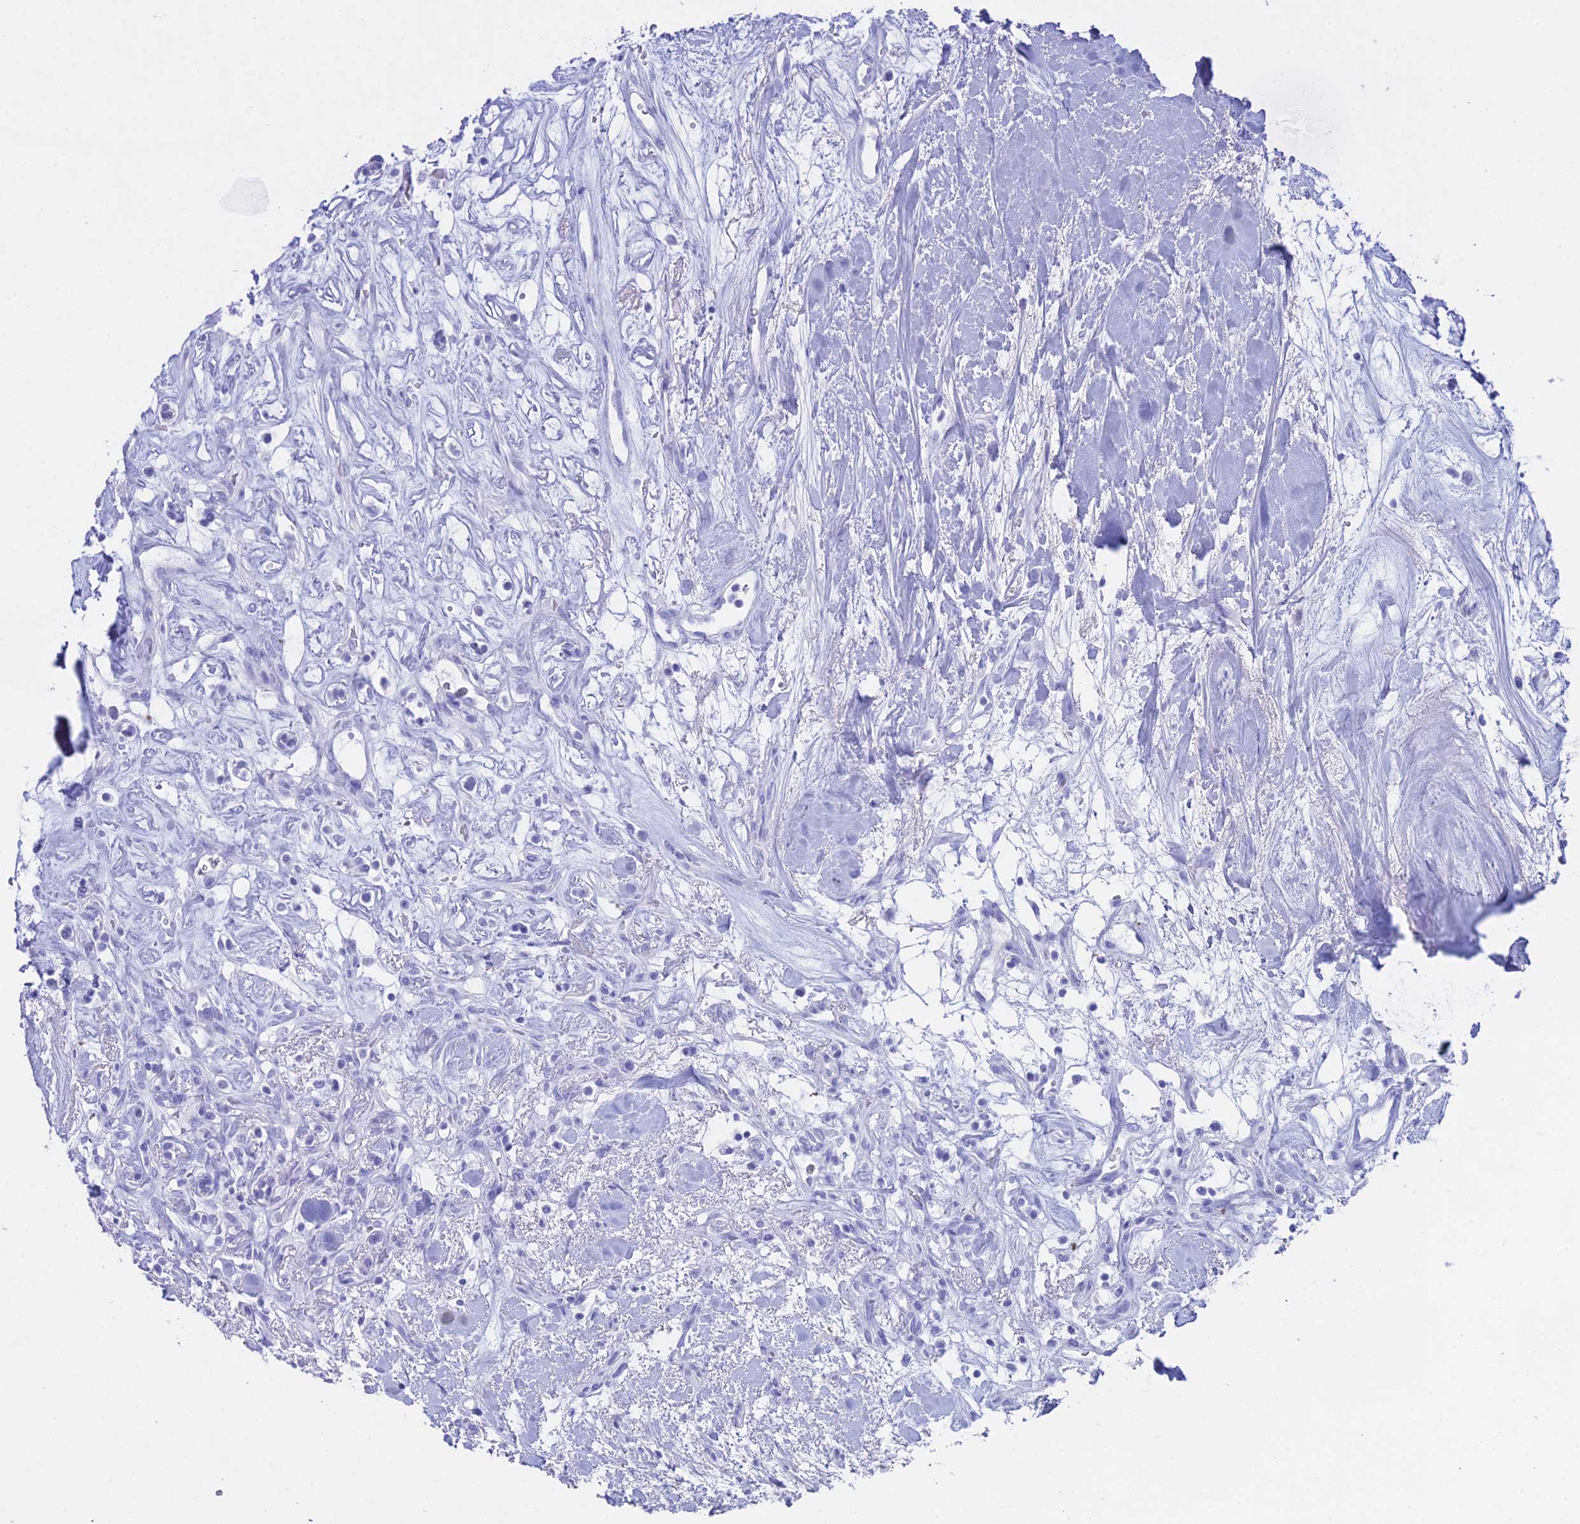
{"staining": {"intensity": "negative", "quantity": "none", "location": "none"}, "tissue": "renal cancer", "cell_type": "Tumor cells", "image_type": "cancer", "snomed": [{"axis": "morphology", "description": "Adenocarcinoma, NOS"}, {"axis": "topography", "description": "Kidney"}], "caption": "Immunohistochemistry (IHC) histopathology image of neoplastic tissue: human renal cancer (adenocarcinoma) stained with DAB demonstrates no significant protein positivity in tumor cells. The staining was performed using DAB to visualize the protein expression in brown, while the nuclei were stained in blue with hematoxylin (Magnification: 20x).", "gene": "CGB2", "patient": {"sex": "male", "age": 77}}